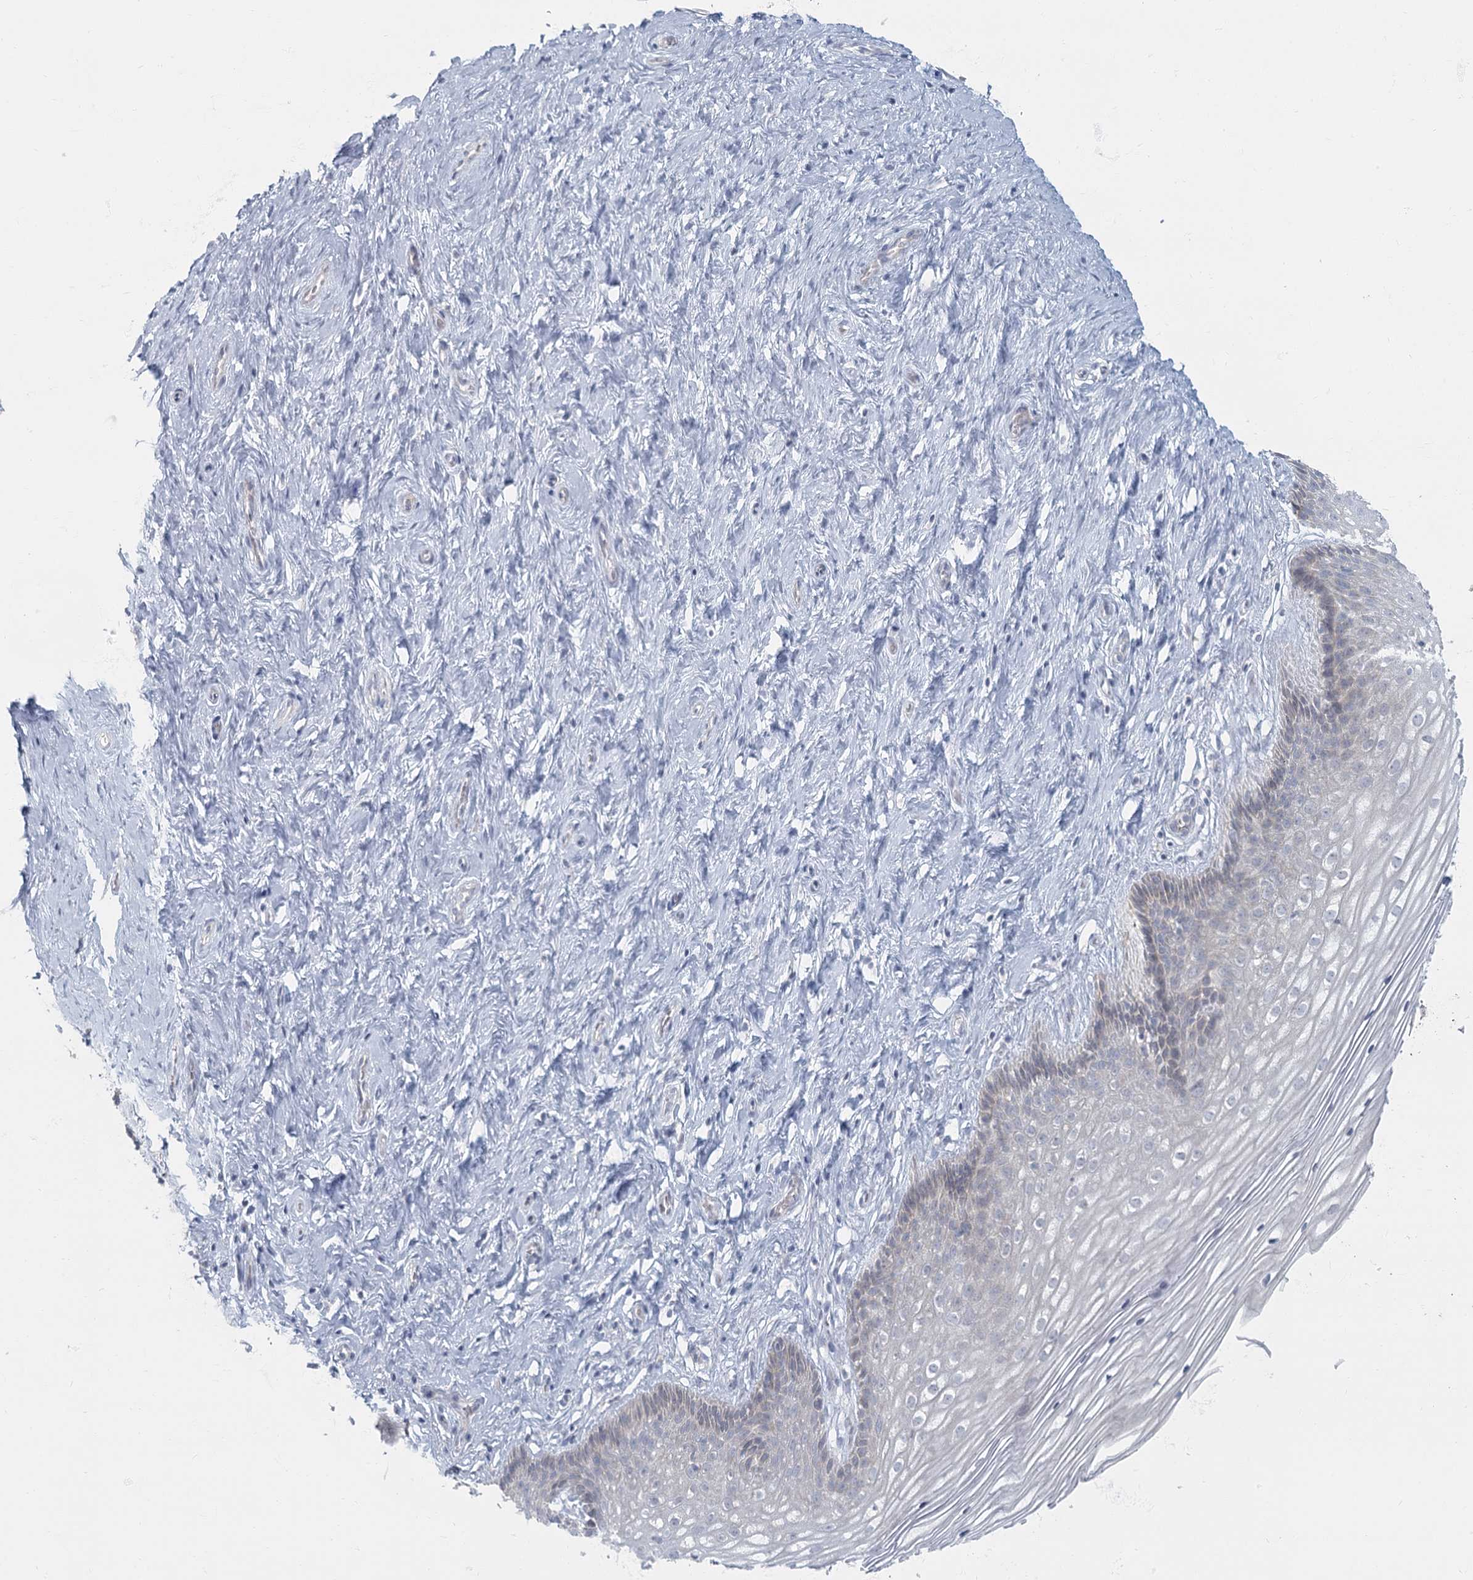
{"staining": {"intensity": "negative", "quantity": "none", "location": "none"}, "tissue": "cervix", "cell_type": "Glandular cells", "image_type": "normal", "snomed": [{"axis": "morphology", "description": "Normal tissue, NOS"}, {"axis": "topography", "description": "Cervix"}], "caption": "DAB (3,3'-diaminobenzidine) immunohistochemical staining of unremarkable human cervix reveals no significant expression in glandular cells.", "gene": "FAM110C", "patient": {"sex": "female", "age": 33}}